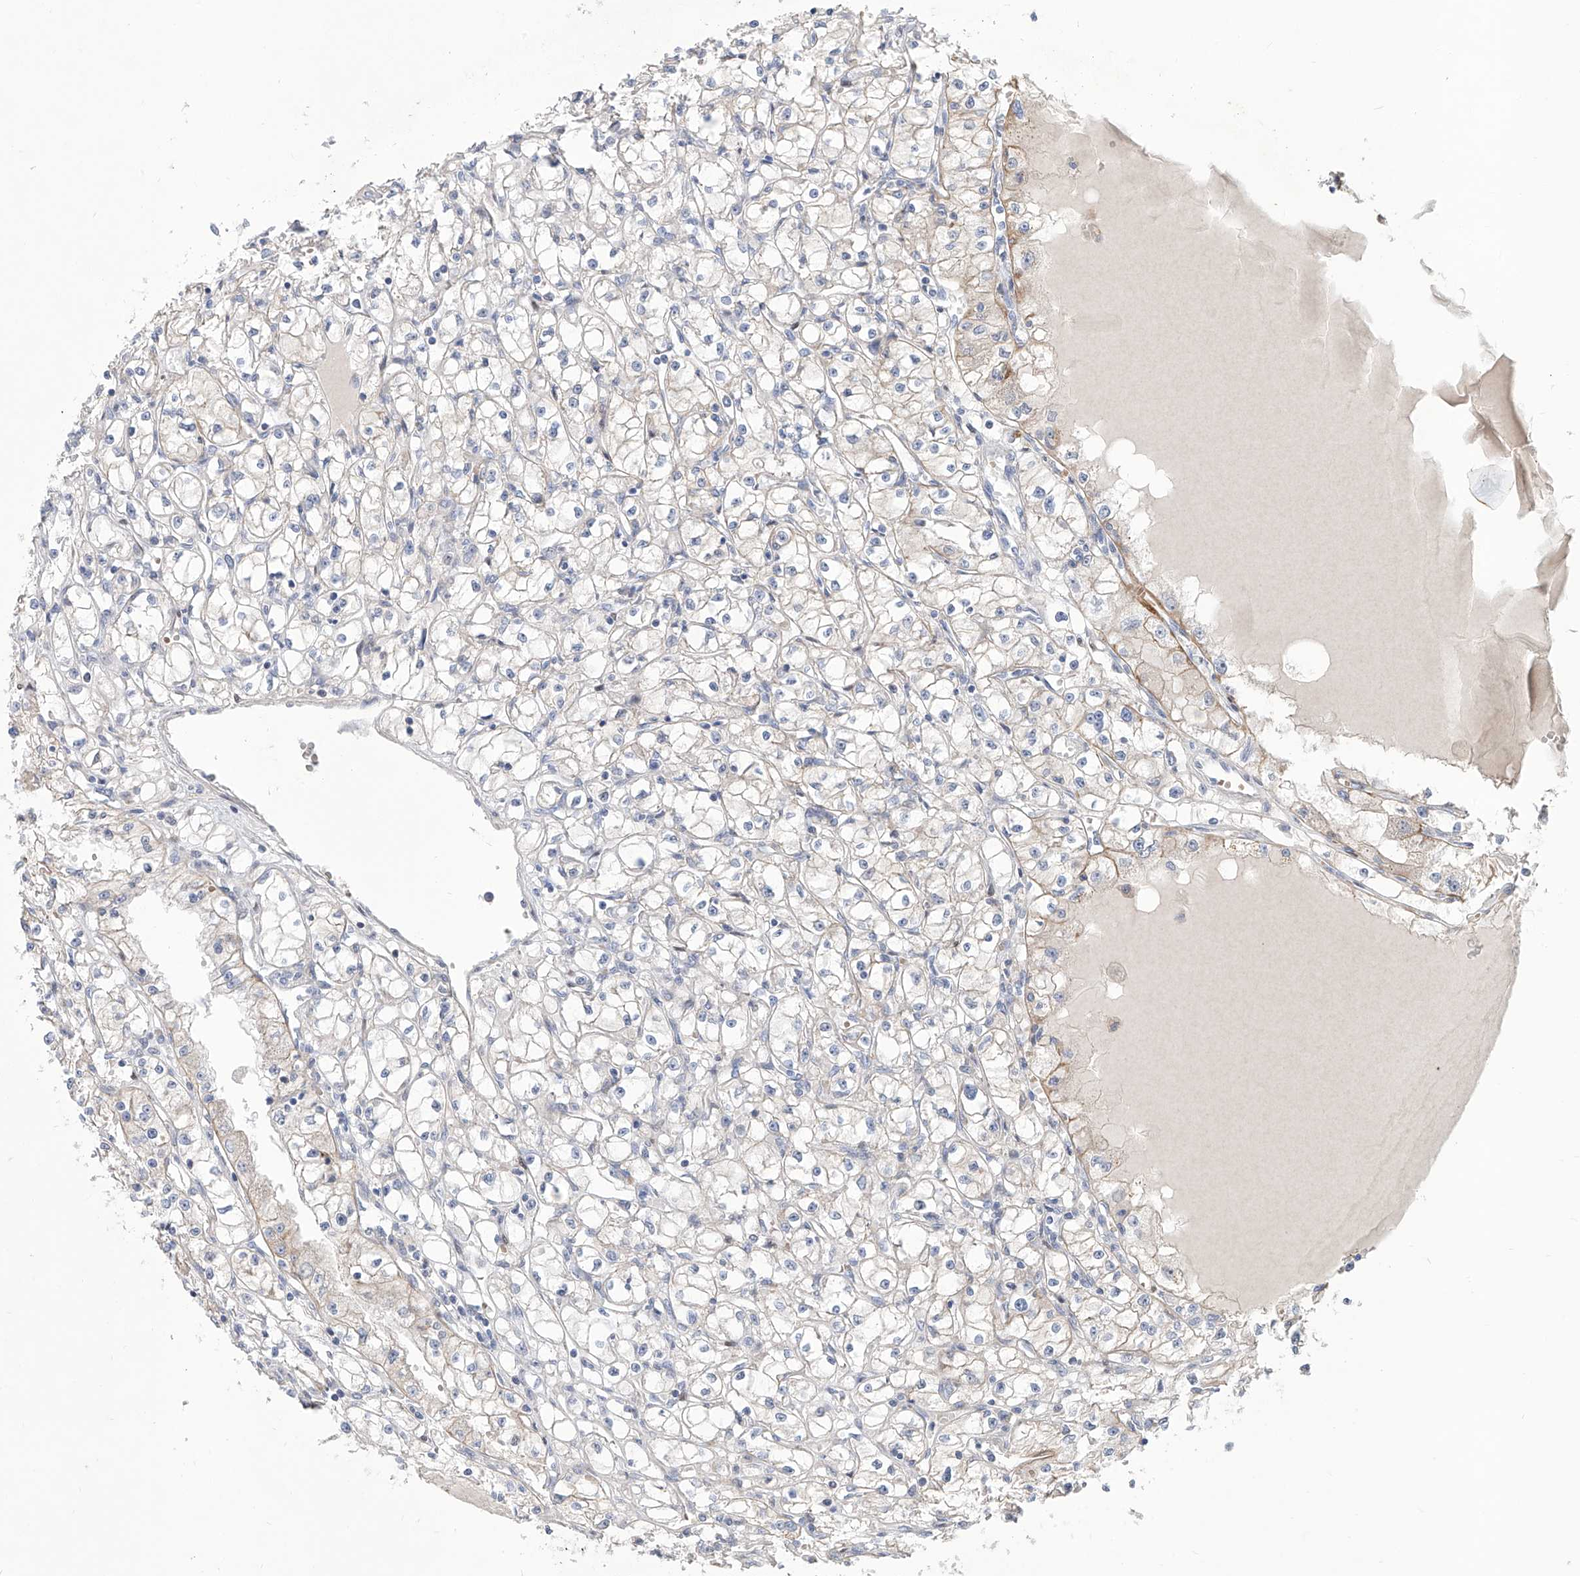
{"staining": {"intensity": "negative", "quantity": "none", "location": "none"}, "tissue": "renal cancer", "cell_type": "Tumor cells", "image_type": "cancer", "snomed": [{"axis": "morphology", "description": "Adenocarcinoma, NOS"}, {"axis": "topography", "description": "Kidney"}], "caption": "Immunohistochemistry (IHC) micrograph of neoplastic tissue: human renal adenocarcinoma stained with DAB (3,3'-diaminobenzidine) shows no significant protein staining in tumor cells.", "gene": "LRRC1", "patient": {"sex": "male", "age": 56}}